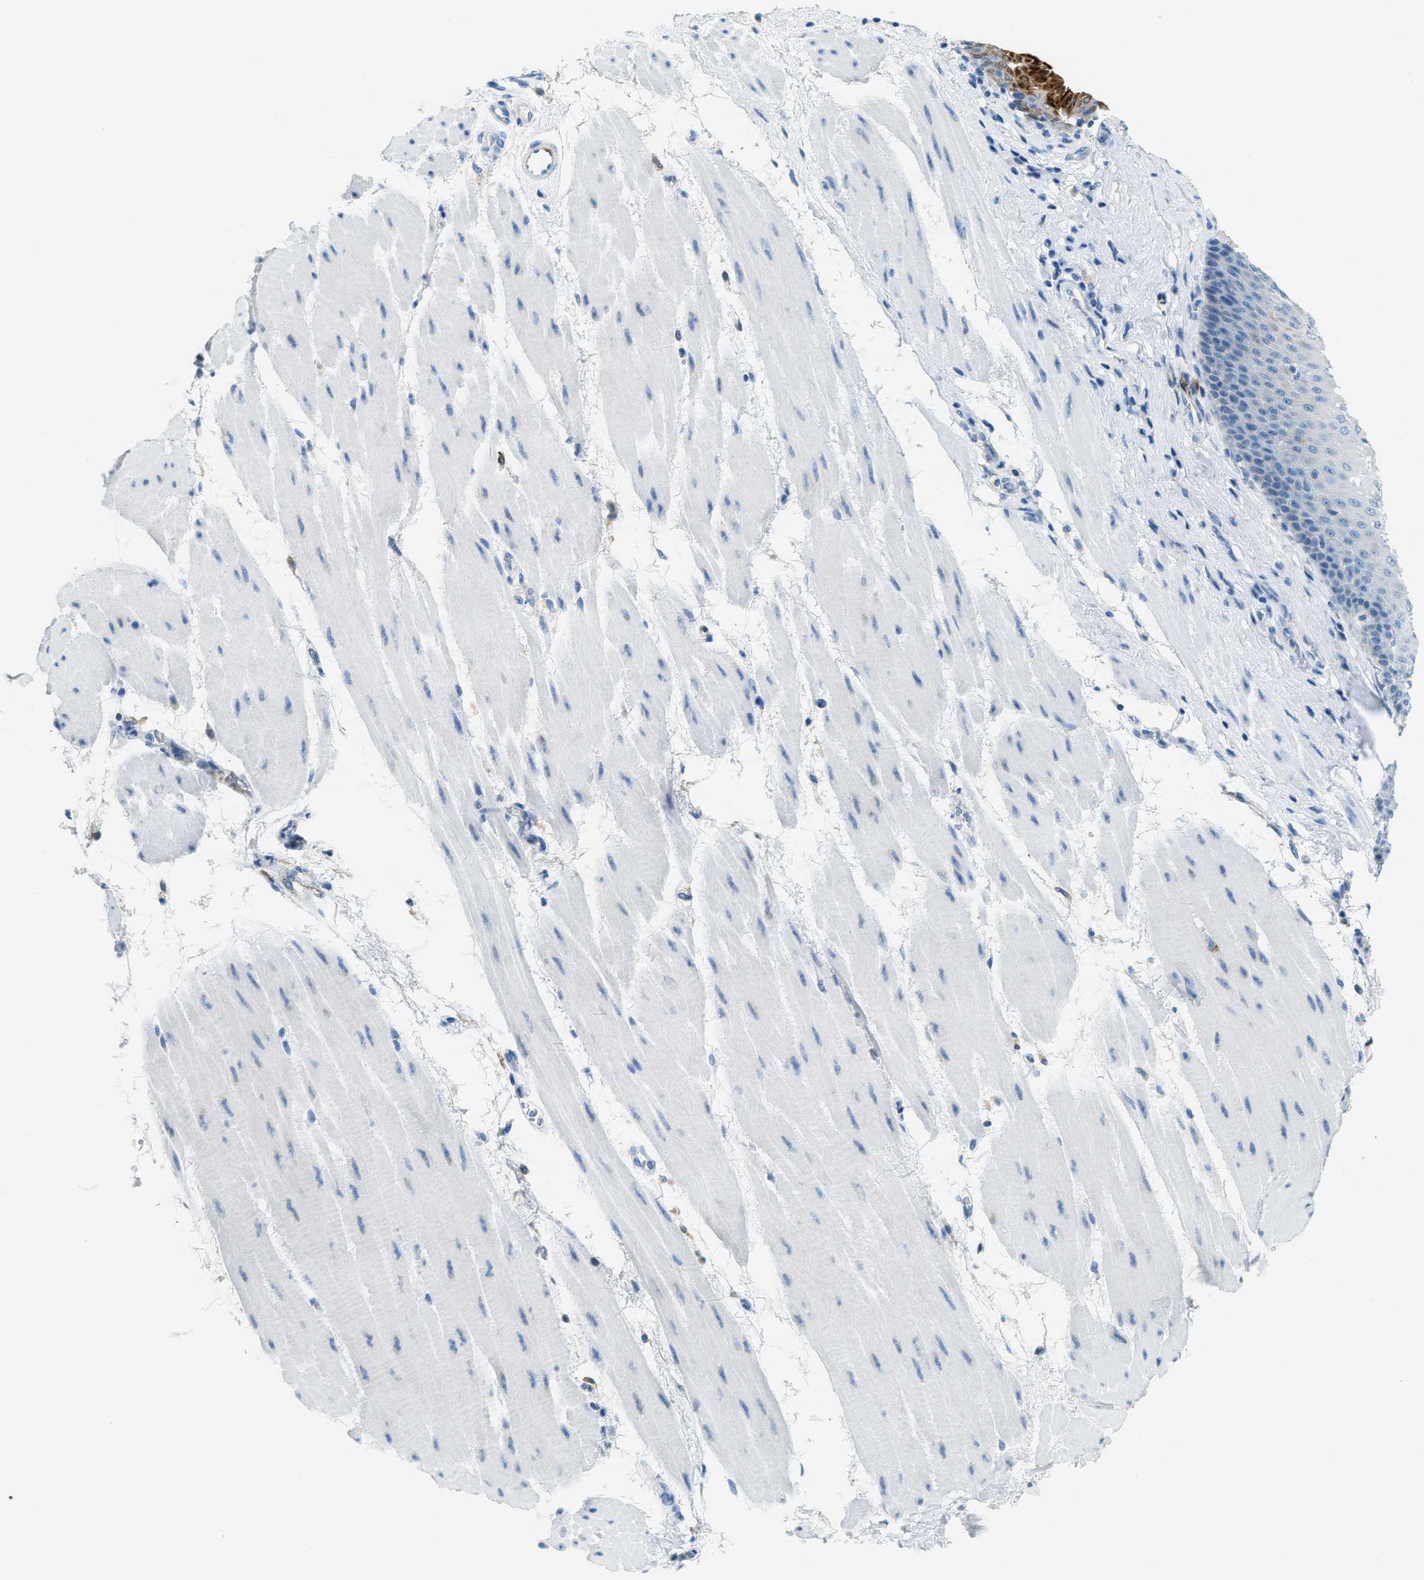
{"staining": {"intensity": "moderate", "quantity": "<25%", "location": "cytoplasmic/membranous"}, "tissue": "esophagus", "cell_type": "Squamous epithelial cells", "image_type": "normal", "snomed": [{"axis": "morphology", "description": "Normal tissue, NOS"}, {"axis": "topography", "description": "Esophagus"}], "caption": "Brown immunohistochemical staining in normal esophagus displays moderate cytoplasmic/membranous positivity in about <25% of squamous epithelial cells. Nuclei are stained in blue.", "gene": "MATCAP2", "patient": {"sex": "male", "age": 48}}